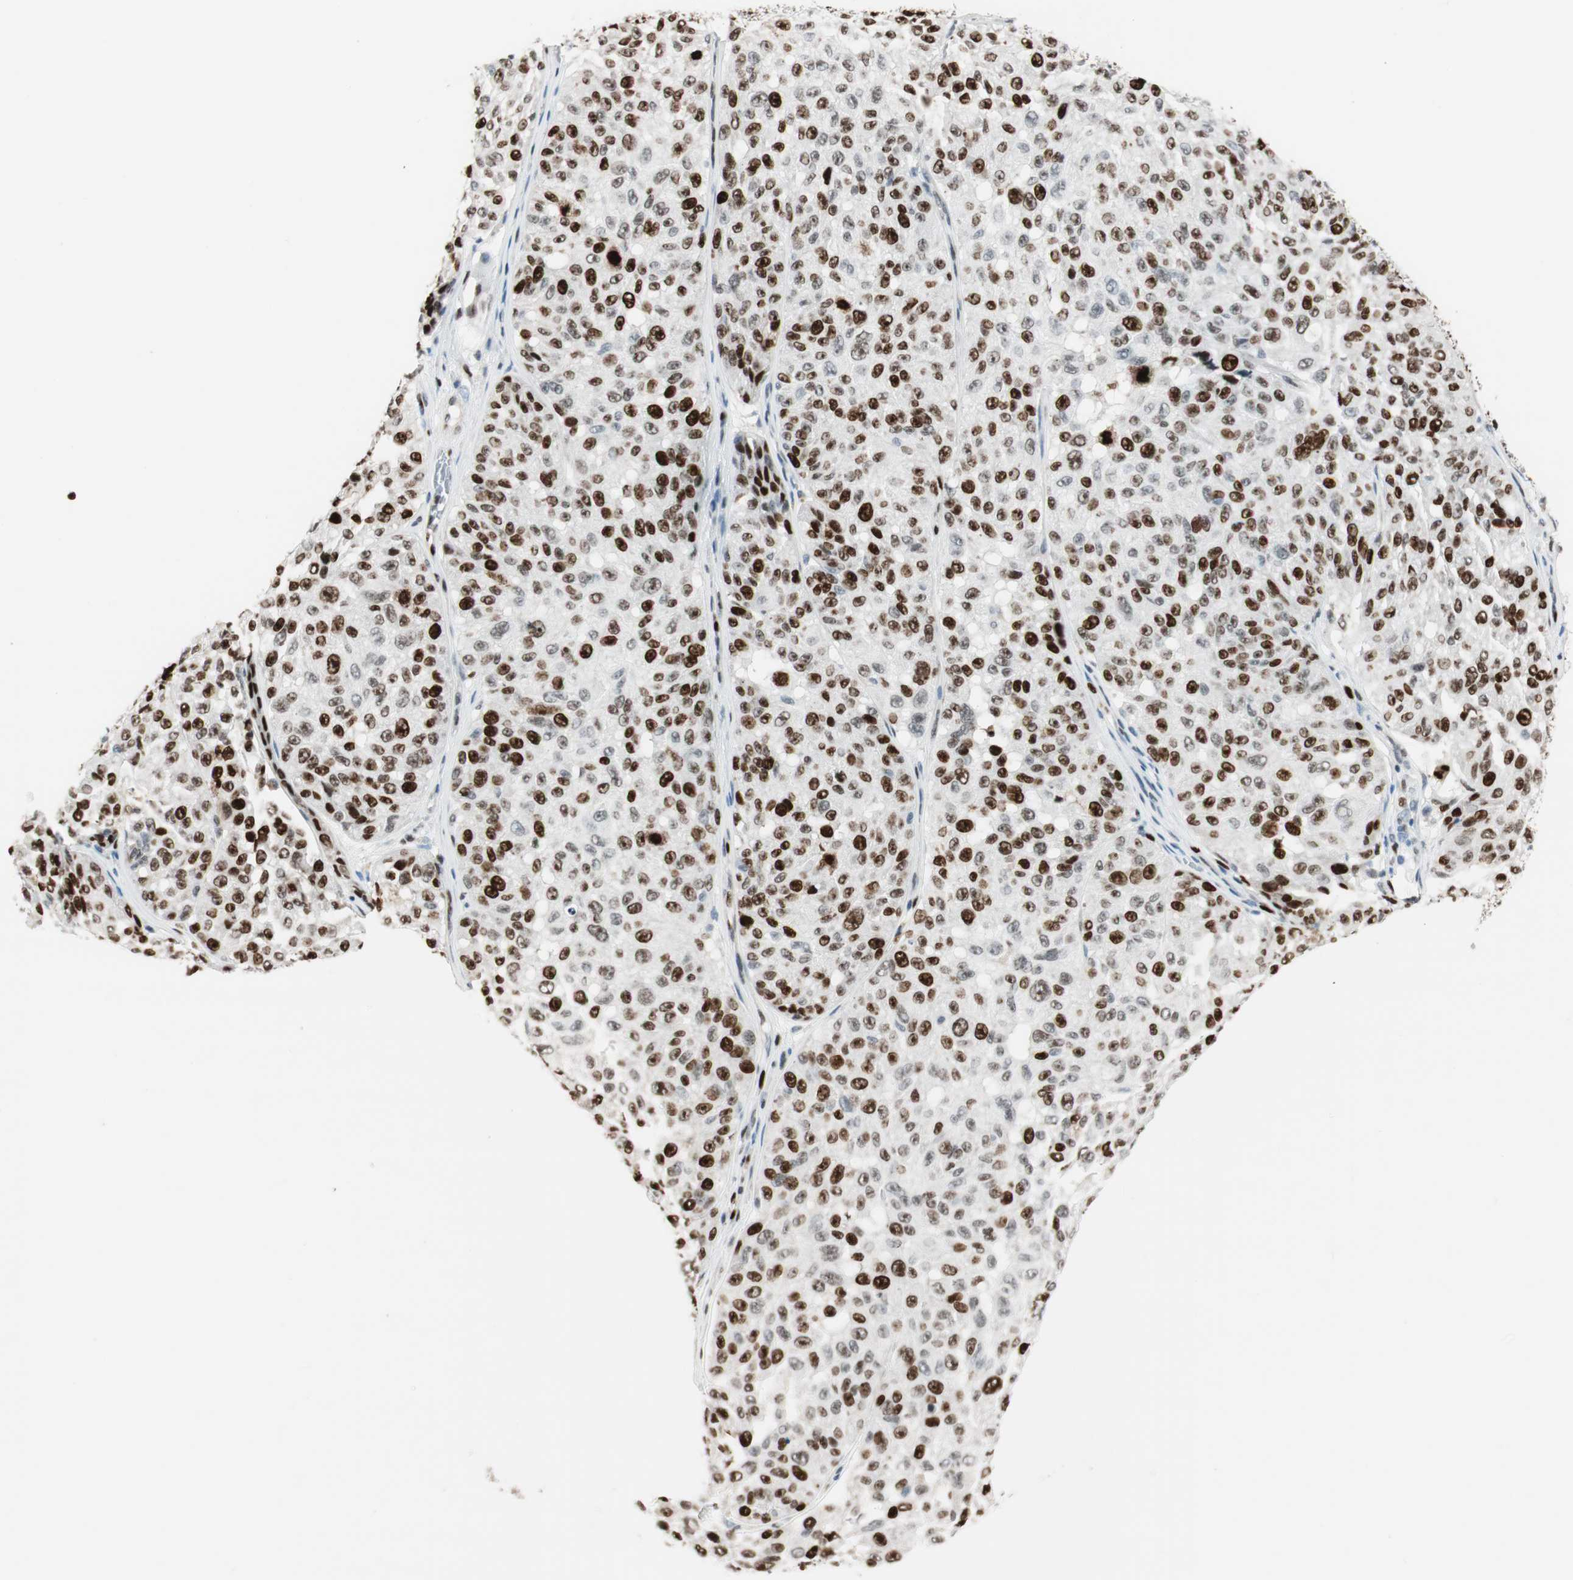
{"staining": {"intensity": "strong", "quantity": ">75%", "location": "nuclear"}, "tissue": "melanoma", "cell_type": "Tumor cells", "image_type": "cancer", "snomed": [{"axis": "morphology", "description": "Malignant melanoma, NOS"}, {"axis": "topography", "description": "Skin"}], "caption": "Protein staining of malignant melanoma tissue displays strong nuclear staining in about >75% of tumor cells.", "gene": "EZH2", "patient": {"sex": "female", "age": 46}}